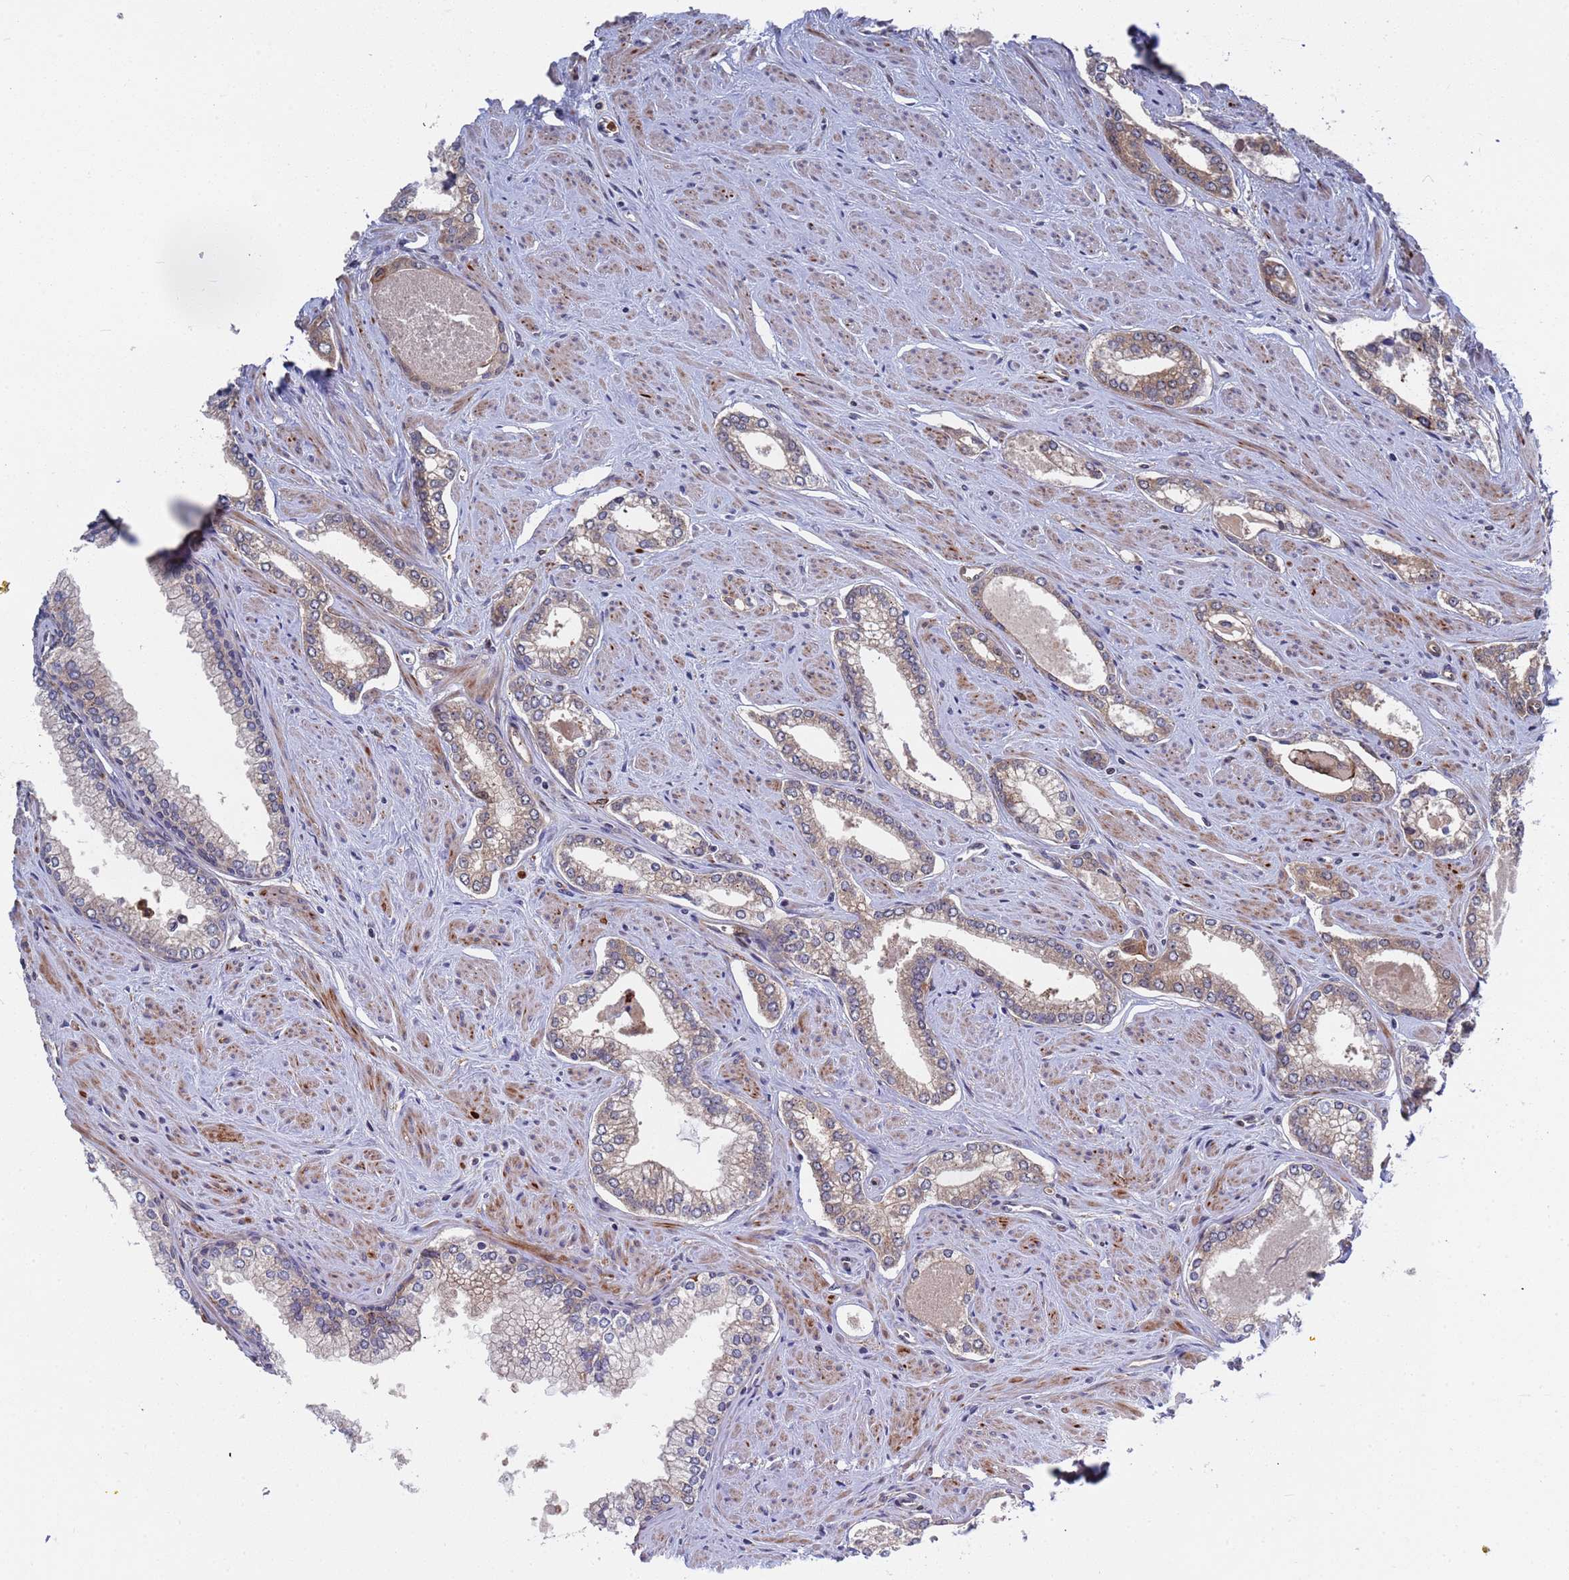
{"staining": {"intensity": "weak", "quantity": "<25%", "location": "cytoplasmic/membranous"}, "tissue": "prostate cancer", "cell_type": "Tumor cells", "image_type": "cancer", "snomed": [{"axis": "morphology", "description": "Adenocarcinoma, Low grade"}, {"axis": "topography", "description": "Prostate and seminal vesicle, NOS"}], "caption": "Prostate cancer (low-grade adenocarcinoma) stained for a protein using immunohistochemistry reveals no staining tumor cells.", "gene": "TMBIM6", "patient": {"sex": "male", "age": 60}}